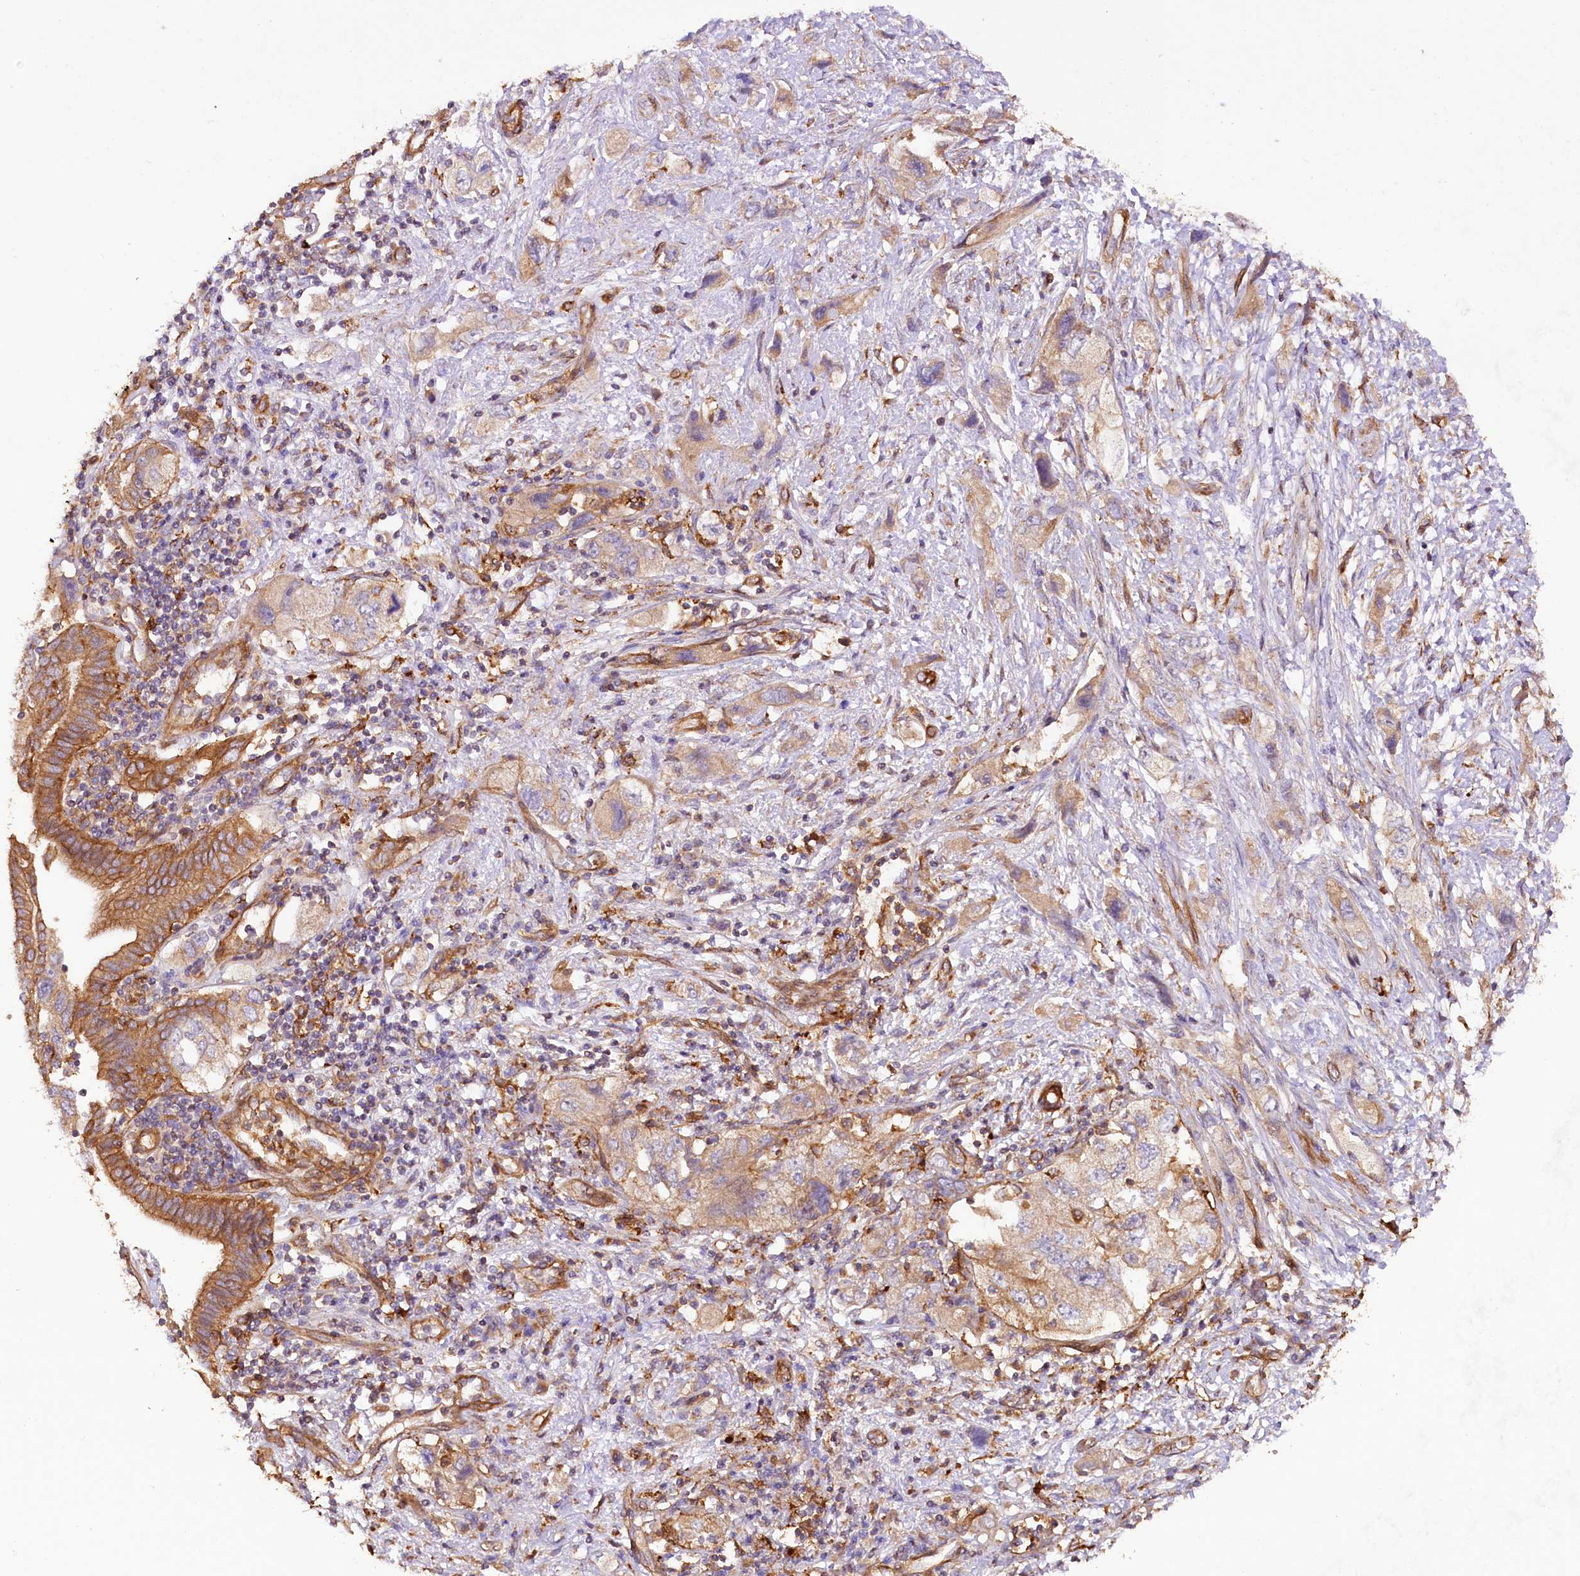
{"staining": {"intensity": "moderate", "quantity": "25%-75%", "location": "cytoplasmic/membranous"}, "tissue": "pancreatic cancer", "cell_type": "Tumor cells", "image_type": "cancer", "snomed": [{"axis": "morphology", "description": "Adenocarcinoma, NOS"}, {"axis": "topography", "description": "Pancreas"}], "caption": "Pancreatic cancer (adenocarcinoma) was stained to show a protein in brown. There is medium levels of moderate cytoplasmic/membranous staining in about 25%-75% of tumor cells.", "gene": "CSAD", "patient": {"sex": "female", "age": 73}}